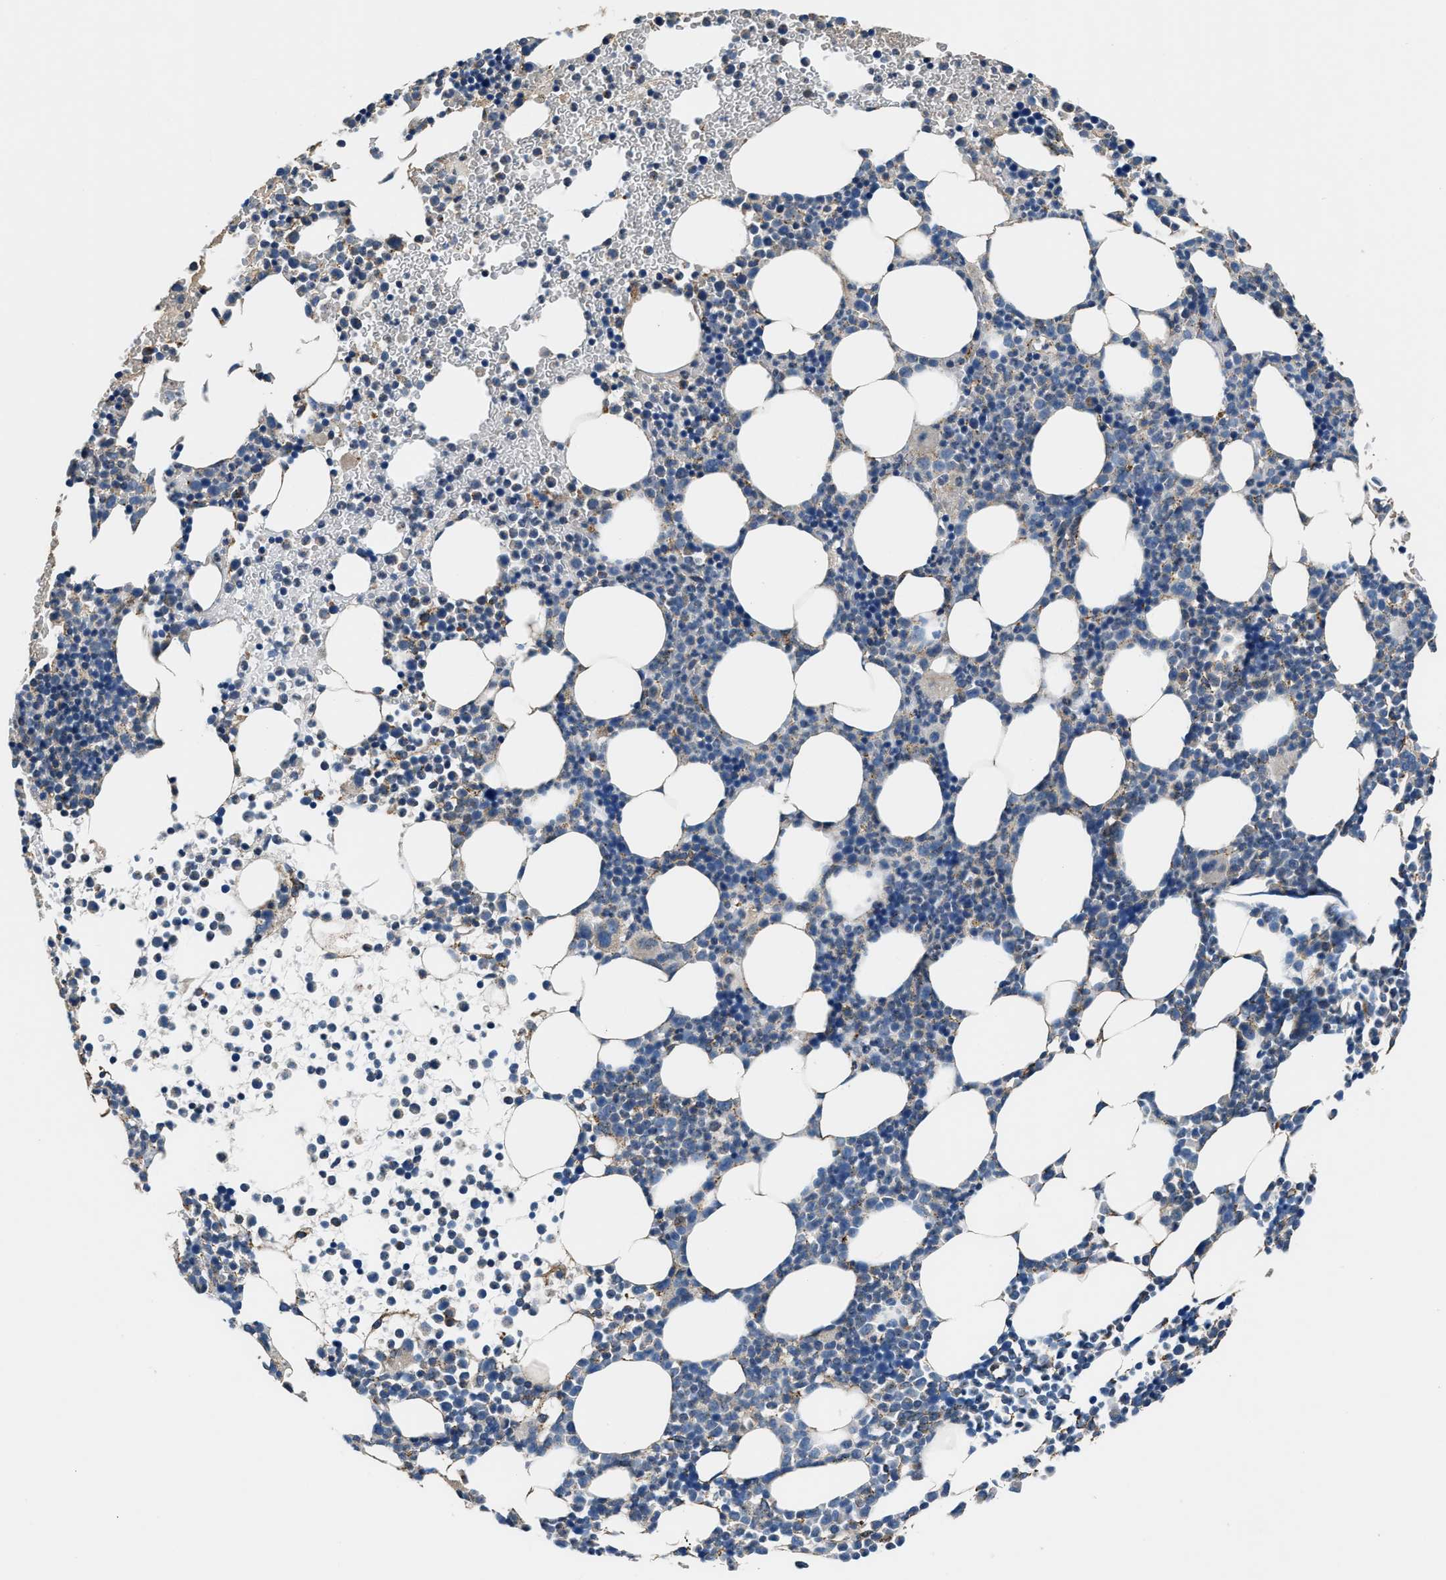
{"staining": {"intensity": "weak", "quantity": "25%-75%", "location": "cytoplasmic/membranous"}, "tissue": "bone marrow", "cell_type": "Hematopoietic cells", "image_type": "normal", "snomed": [{"axis": "morphology", "description": "Normal tissue, NOS"}, {"axis": "morphology", "description": "Inflammation, NOS"}, {"axis": "topography", "description": "Bone marrow"}], "caption": "Hematopoietic cells exhibit weak cytoplasmic/membranous expression in approximately 25%-75% of cells in benign bone marrow. (DAB (3,3'-diaminobenzidine) IHC with brightfield microscopy, high magnification).", "gene": "EEA1", "patient": {"sex": "female", "age": 67}}